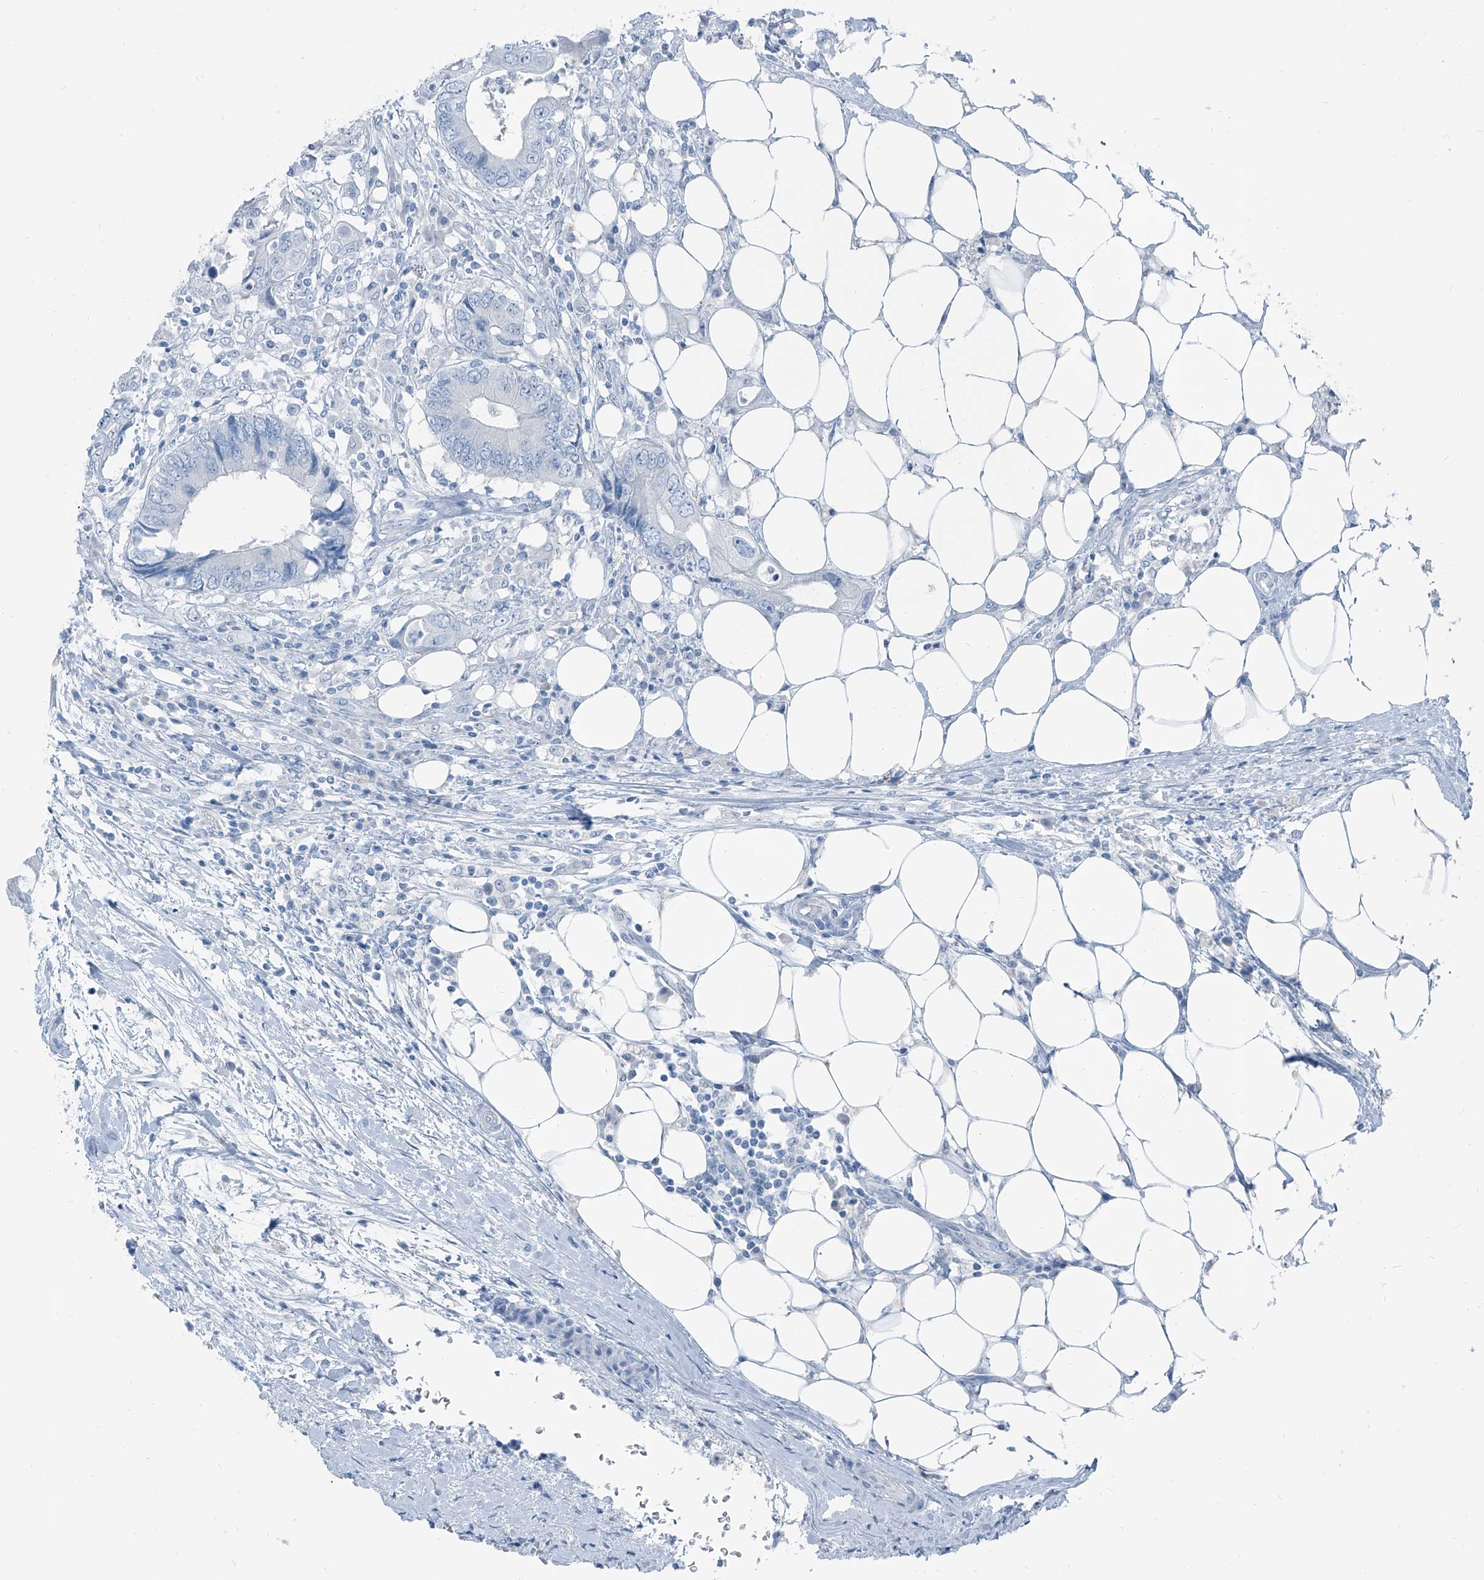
{"staining": {"intensity": "negative", "quantity": "none", "location": "none"}, "tissue": "colorectal cancer", "cell_type": "Tumor cells", "image_type": "cancer", "snomed": [{"axis": "morphology", "description": "Adenocarcinoma, NOS"}, {"axis": "topography", "description": "Colon"}], "caption": "Human colorectal cancer (adenocarcinoma) stained for a protein using IHC exhibits no staining in tumor cells.", "gene": "RGN", "patient": {"sex": "male", "age": 71}}